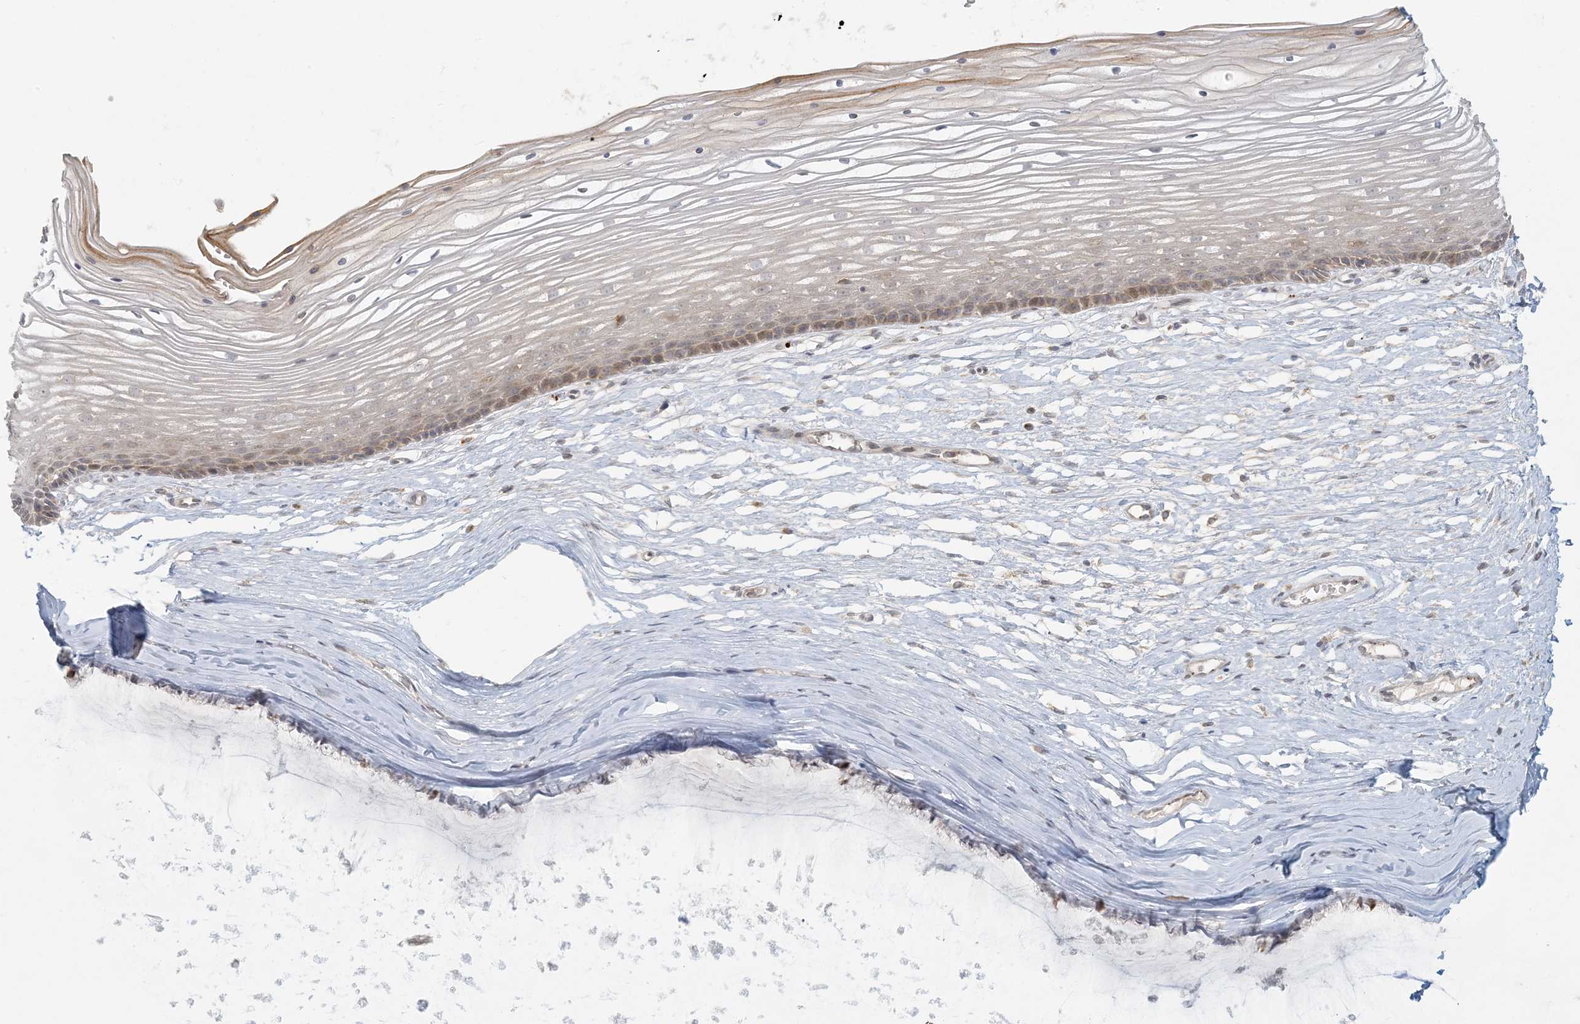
{"staining": {"intensity": "weak", "quantity": "<25%", "location": "cytoplasmic/membranous"}, "tissue": "vagina", "cell_type": "Squamous epithelial cells", "image_type": "normal", "snomed": [{"axis": "morphology", "description": "Normal tissue, NOS"}, {"axis": "topography", "description": "Vagina"}, {"axis": "topography", "description": "Cervix"}], "caption": "There is no significant expression in squamous epithelial cells of vagina.", "gene": "MCAT", "patient": {"sex": "female", "age": 40}}